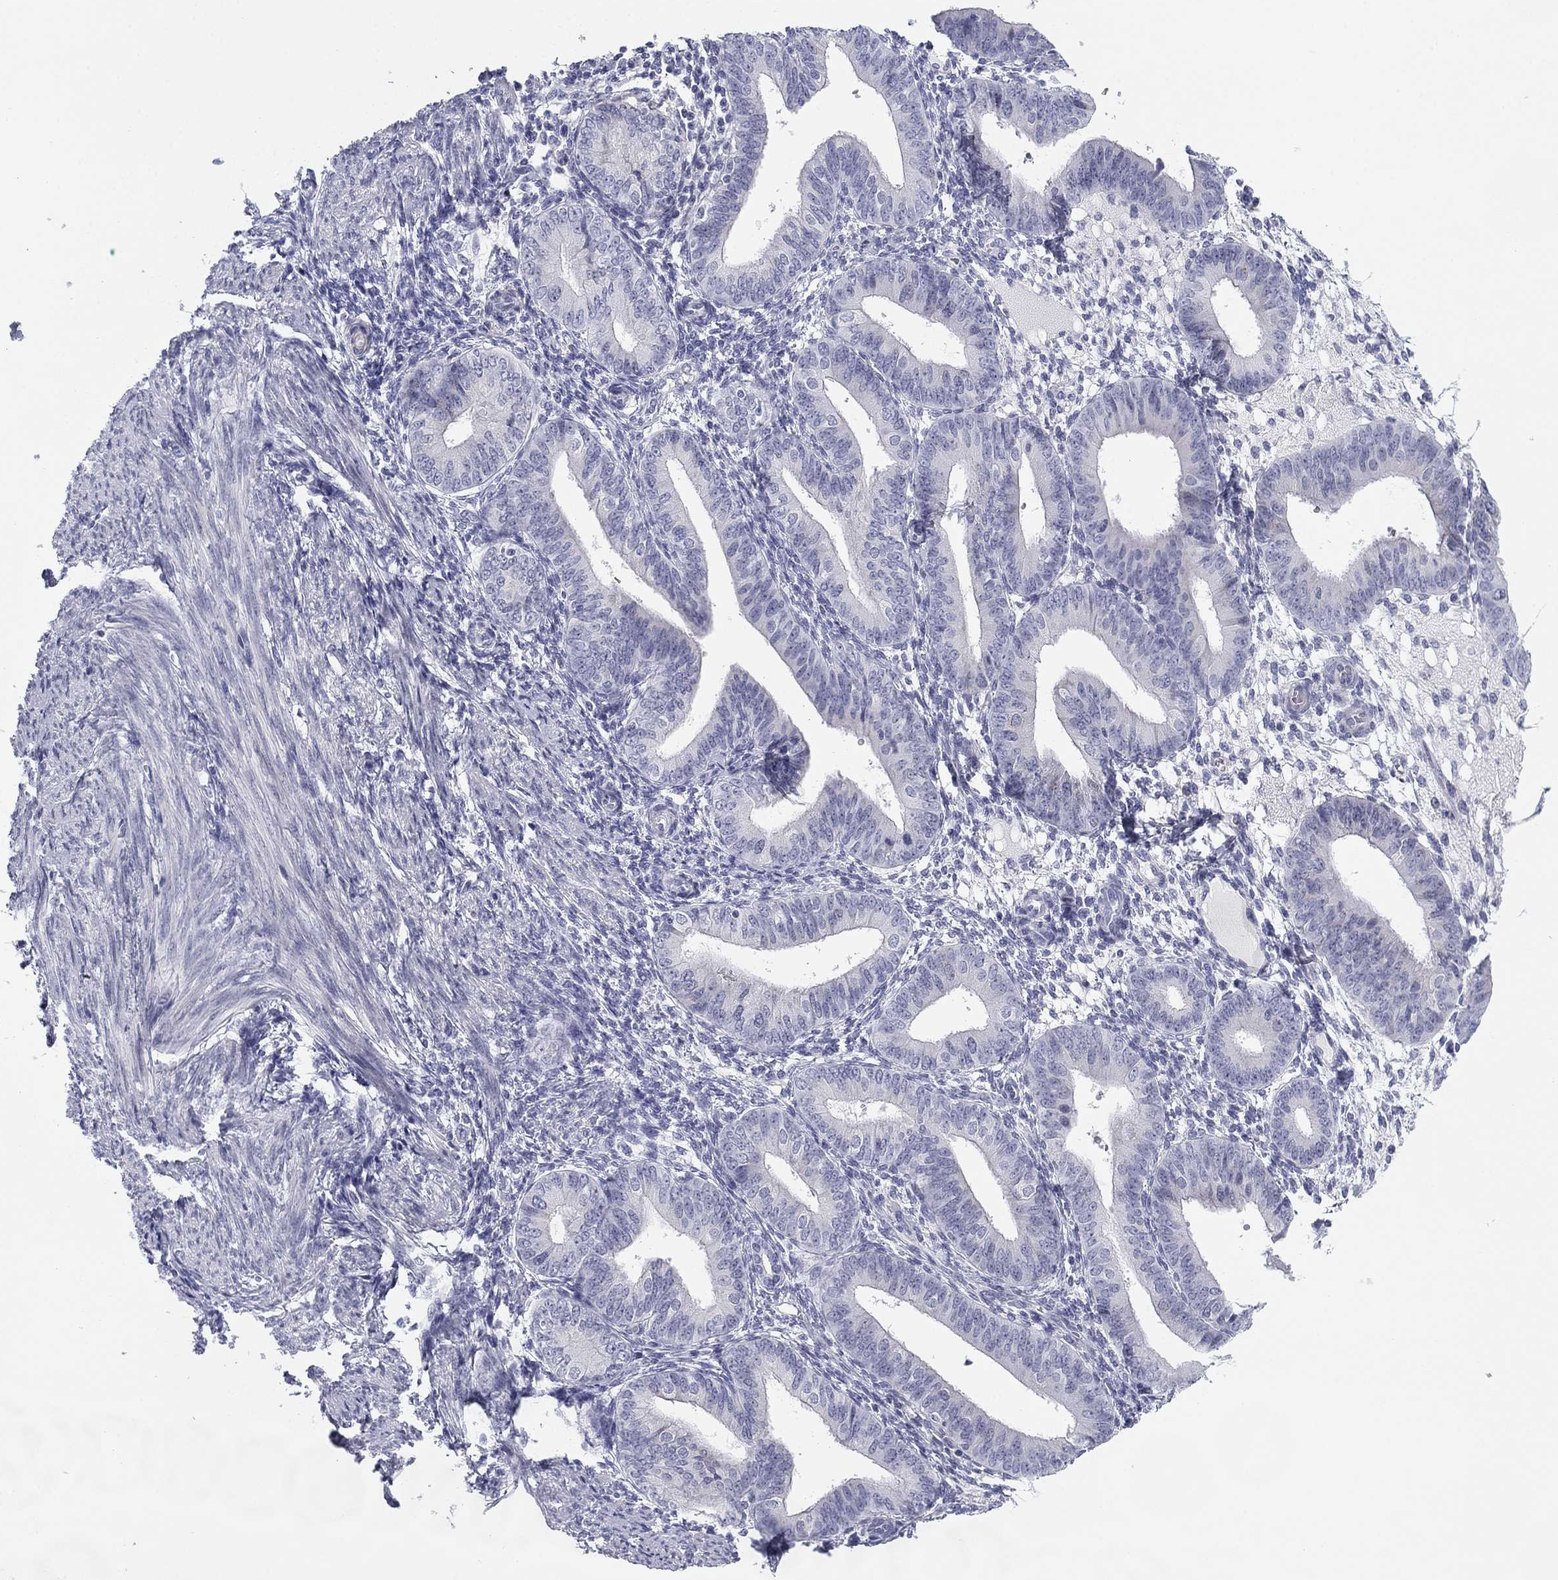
{"staining": {"intensity": "negative", "quantity": "none", "location": "none"}, "tissue": "endometrium", "cell_type": "Cells in endometrial stroma", "image_type": "normal", "snomed": [{"axis": "morphology", "description": "Normal tissue, NOS"}, {"axis": "topography", "description": "Endometrium"}], "caption": "Immunohistochemistry (IHC) of benign endometrium exhibits no staining in cells in endometrial stroma. Nuclei are stained in blue.", "gene": "PRPH", "patient": {"sex": "female", "age": 39}}